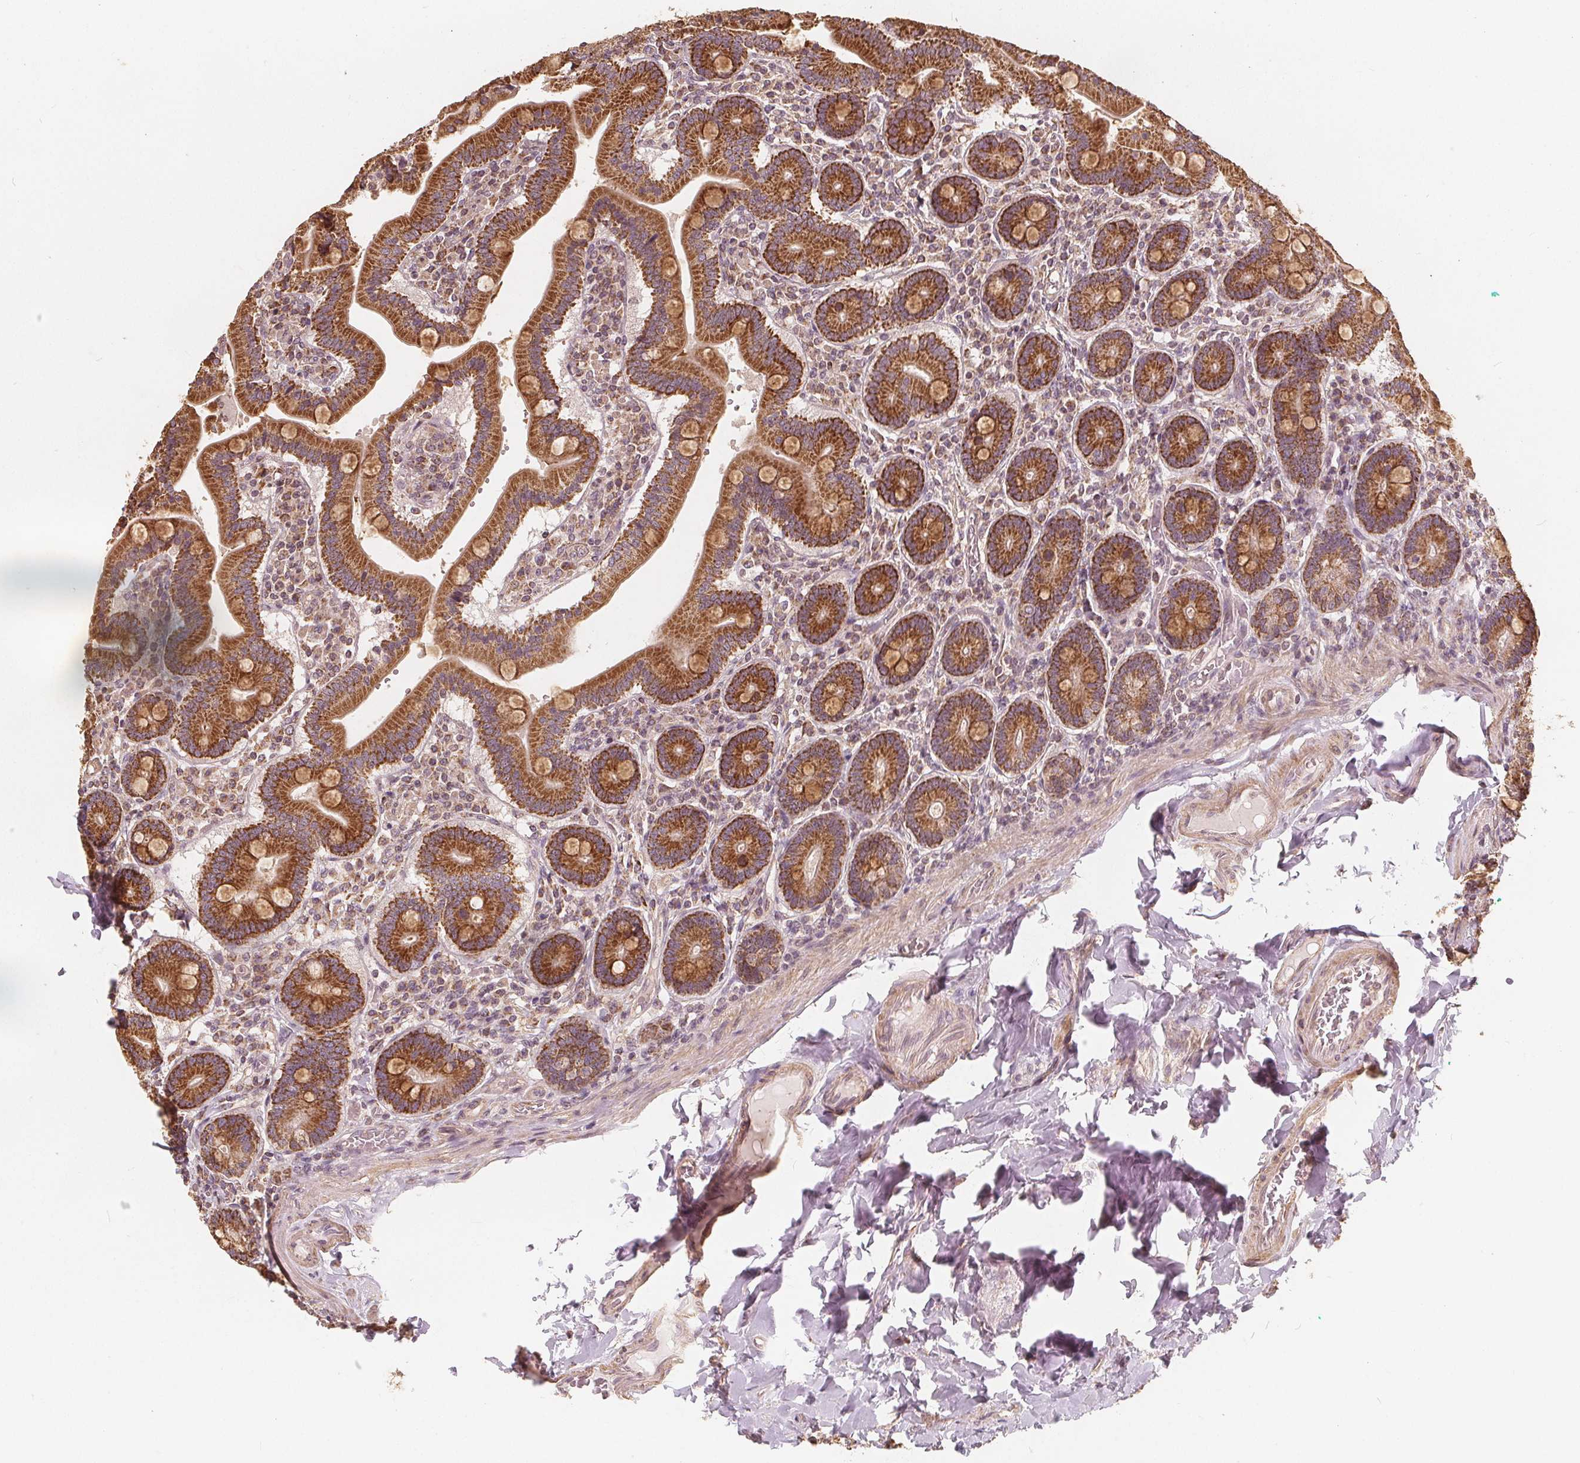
{"staining": {"intensity": "strong", "quantity": ">75%", "location": "cytoplasmic/membranous"}, "tissue": "duodenum", "cell_type": "Glandular cells", "image_type": "normal", "snomed": [{"axis": "morphology", "description": "Normal tissue, NOS"}, {"axis": "topography", "description": "Duodenum"}], "caption": "Human duodenum stained with a brown dye shows strong cytoplasmic/membranous positive expression in about >75% of glandular cells.", "gene": "PEX26", "patient": {"sex": "female", "age": 62}}